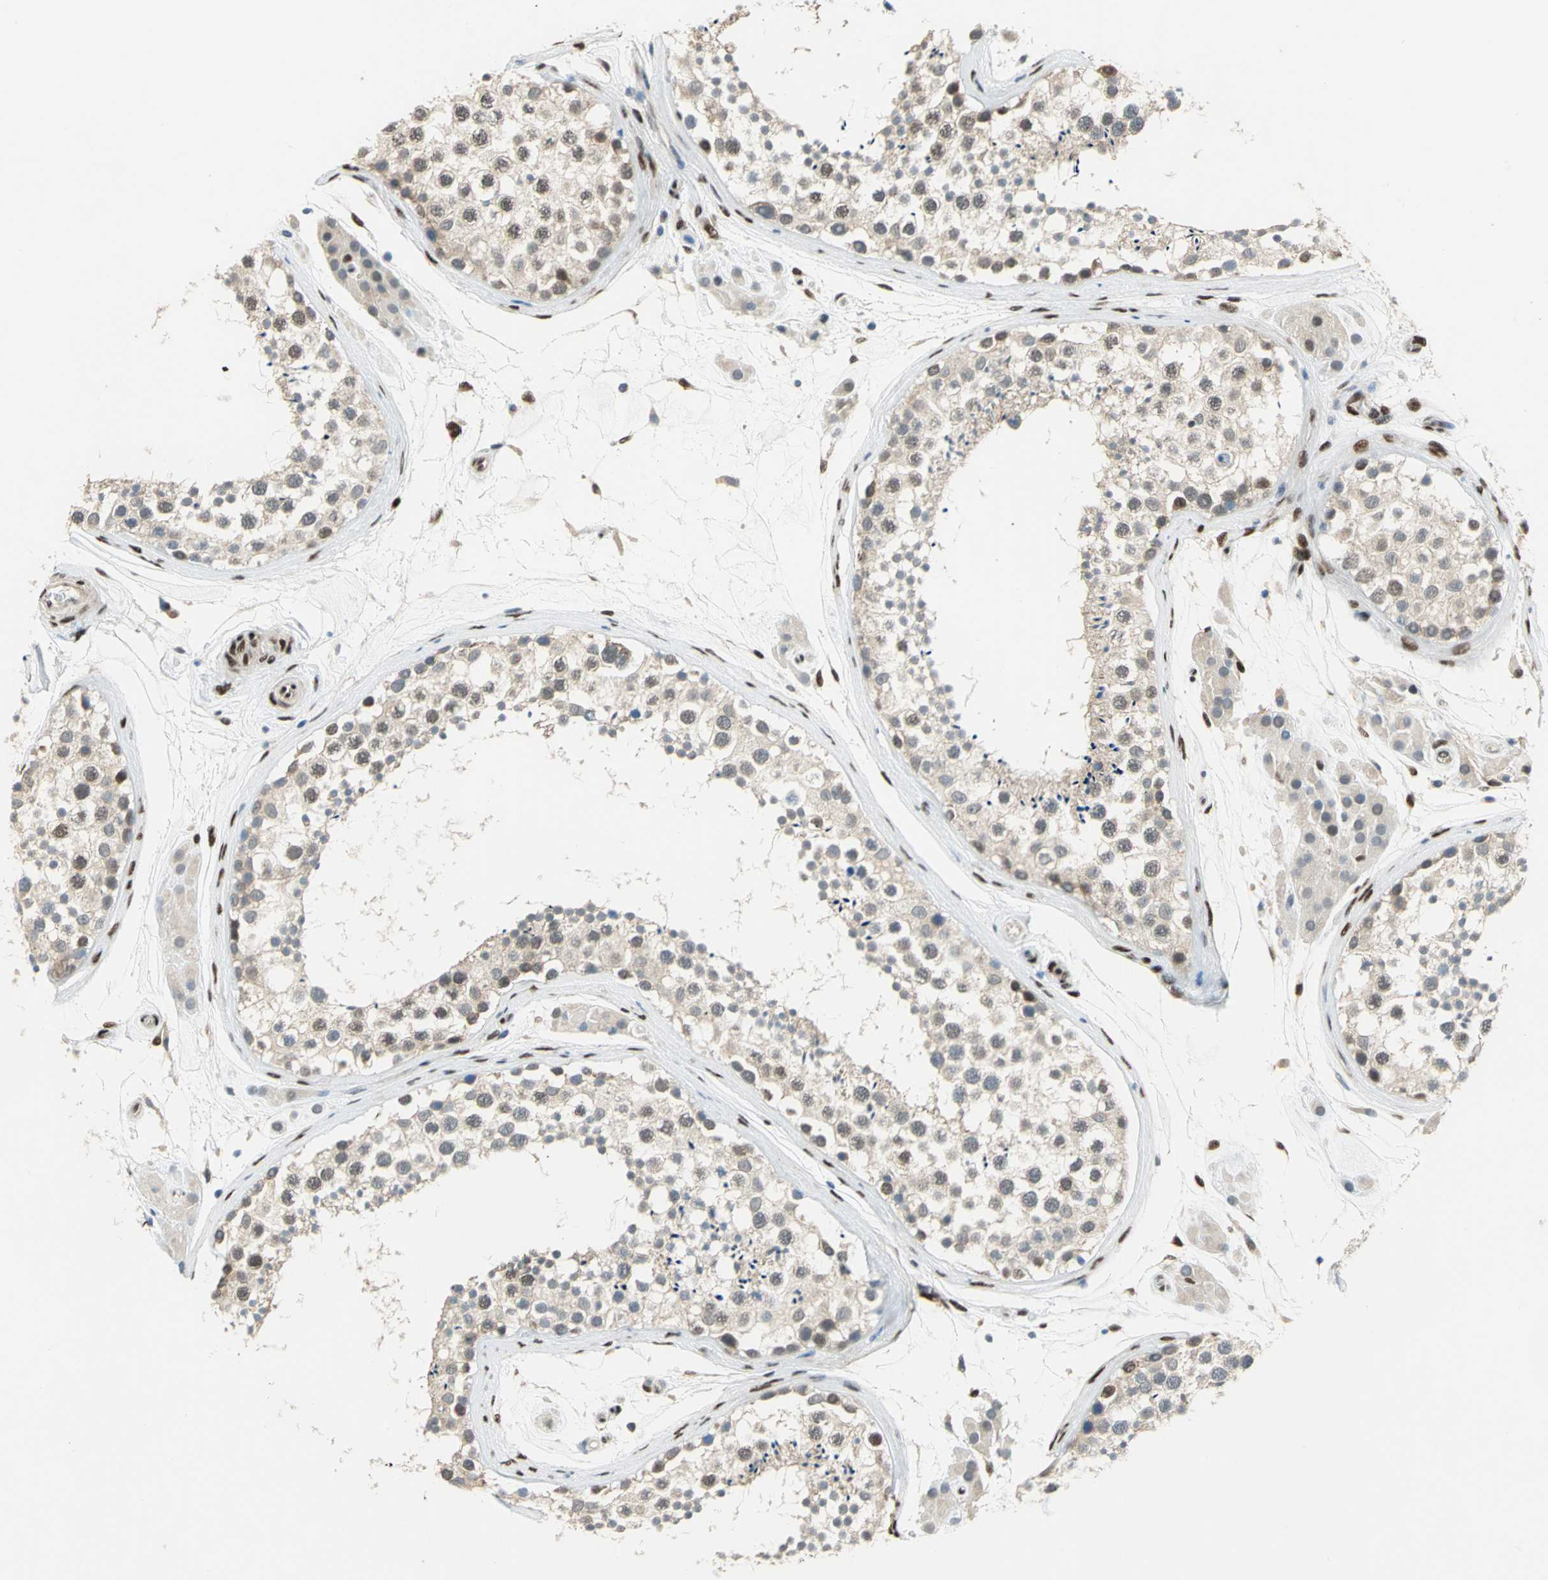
{"staining": {"intensity": "weak", "quantity": ">75%", "location": "cytoplasmic/membranous,nuclear"}, "tissue": "testis", "cell_type": "Cells in seminiferous ducts", "image_type": "normal", "snomed": [{"axis": "morphology", "description": "Normal tissue, NOS"}, {"axis": "topography", "description": "Testis"}], "caption": "Approximately >75% of cells in seminiferous ducts in unremarkable testis display weak cytoplasmic/membranous,nuclear protein positivity as visualized by brown immunohistochemical staining.", "gene": "RBFOX2", "patient": {"sex": "male", "age": 46}}